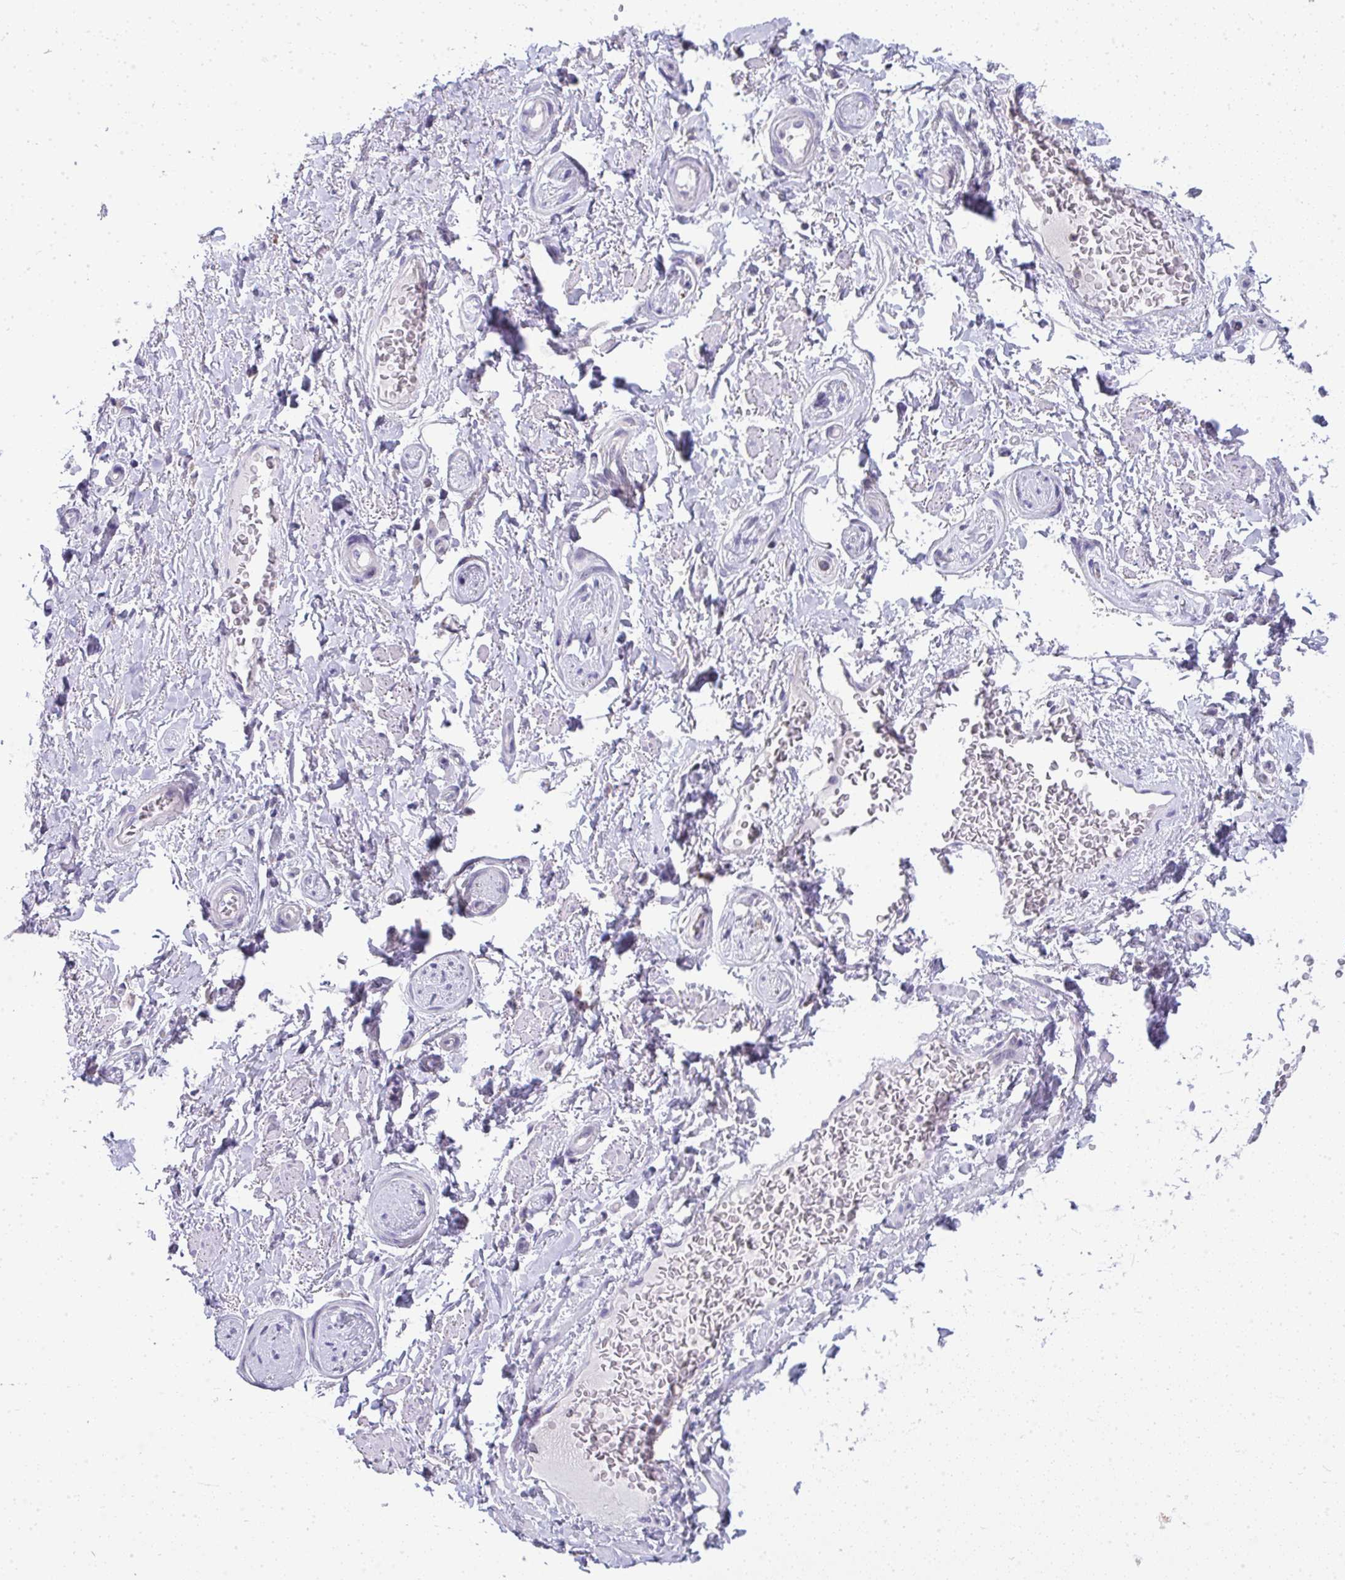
{"staining": {"intensity": "negative", "quantity": "none", "location": "none"}, "tissue": "soft tissue", "cell_type": "Fibroblasts", "image_type": "normal", "snomed": [{"axis": "morphology", "description": "Normal tissue, NOS"}, {"axis": "topography", "description": "Peripheral nerve tissue"}], "caption": "Immunohistochemistry of unremarkable soft tissue shows no expression in fibroblasts.", "gene": "VPS4B", "patient": {"sex": "male", "age": 51}}